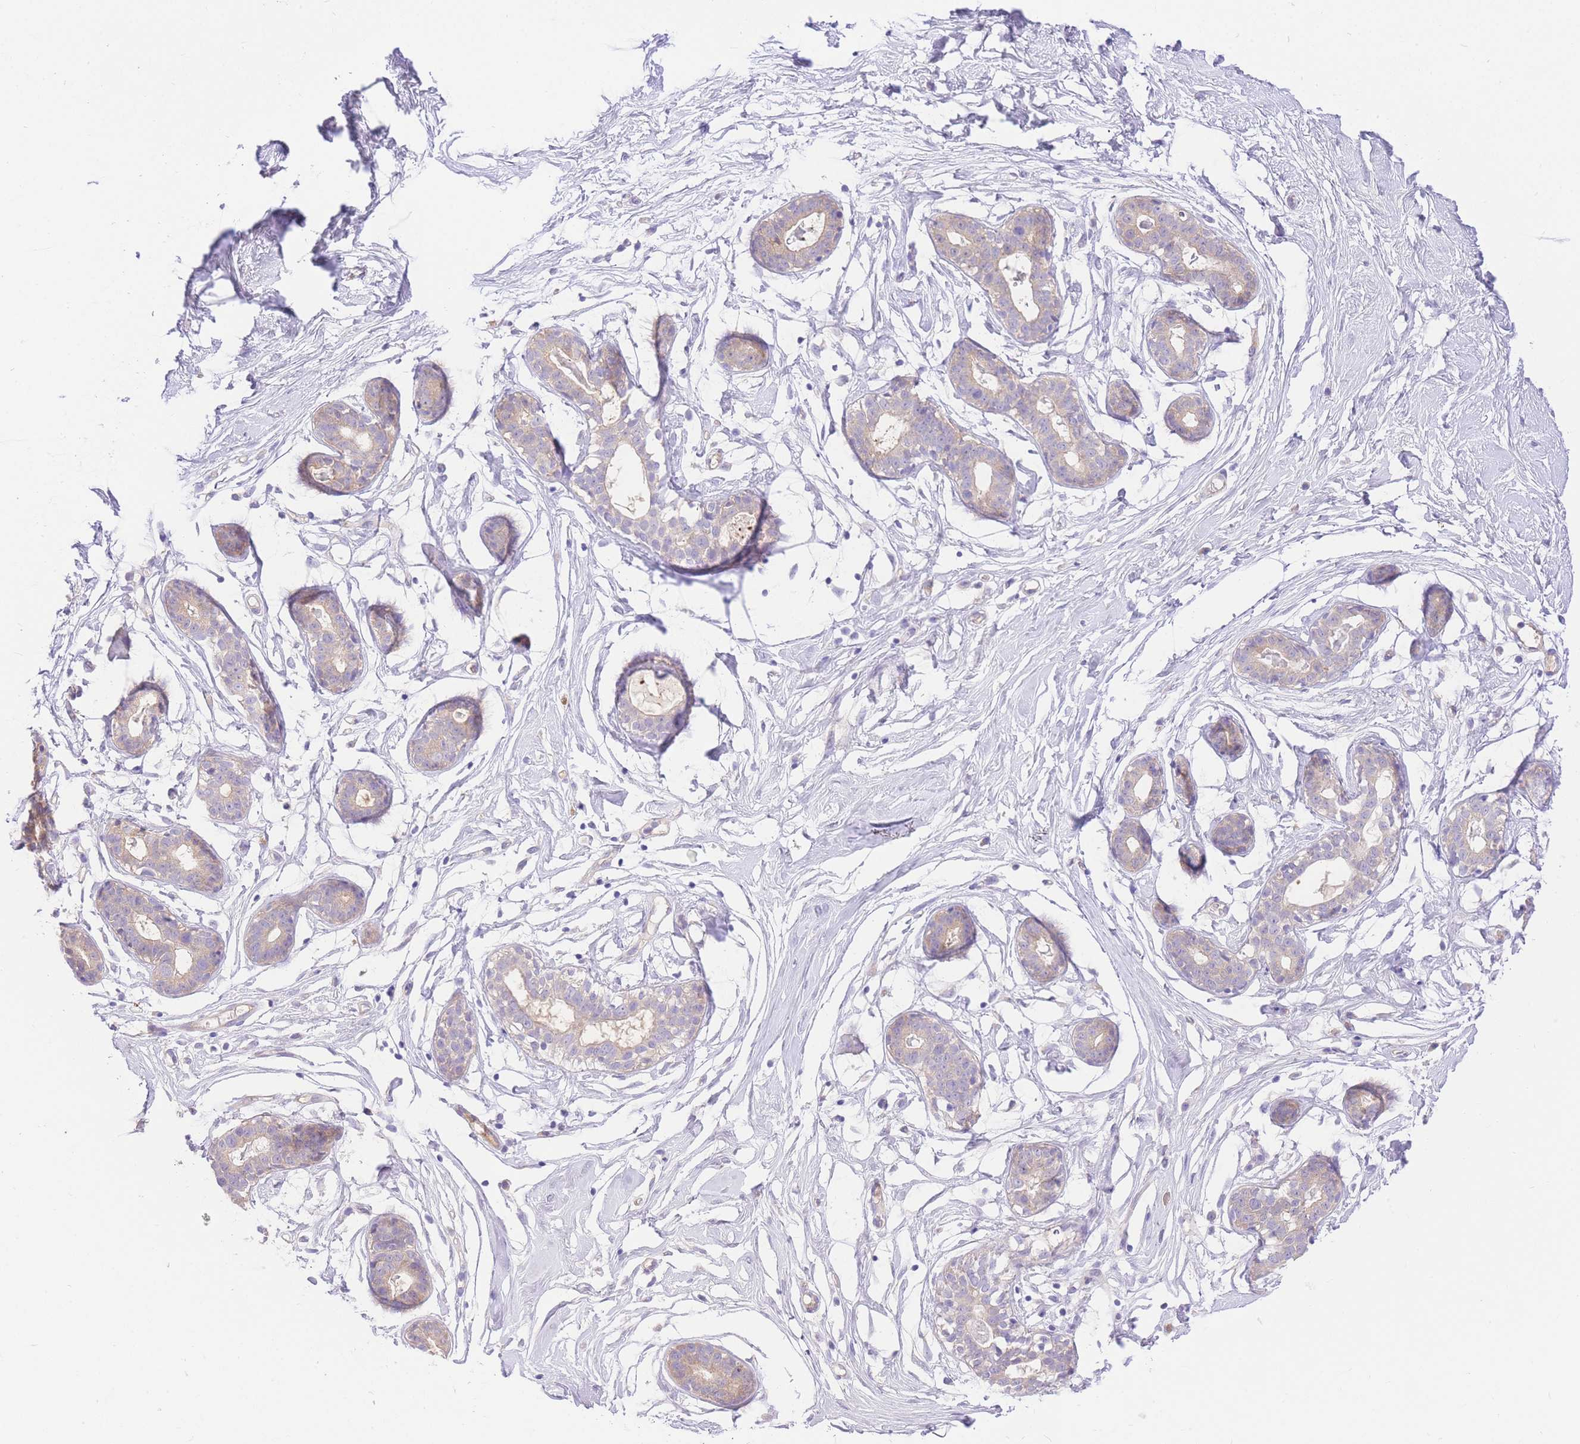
{"staining": {"intensity": "negative", "quantity": "none", "location": "none"}, "tissue": "breast", "cell_type": "Adipocytes", "image_type": "normal", "snomed": [{"axis": "morphology", "description": "Normal tissue, NOS"}, {"axis": "morphology", "description": "Adenoma, NOS"}, {"axis": "topography", "description": "Breast"}], "caption": "This is an immunohistochemistry histopathology image of normal breast. There is no staining in adipocytes.", "gene": "LIPH", "patient": {"sex": "female", "age": 23}}